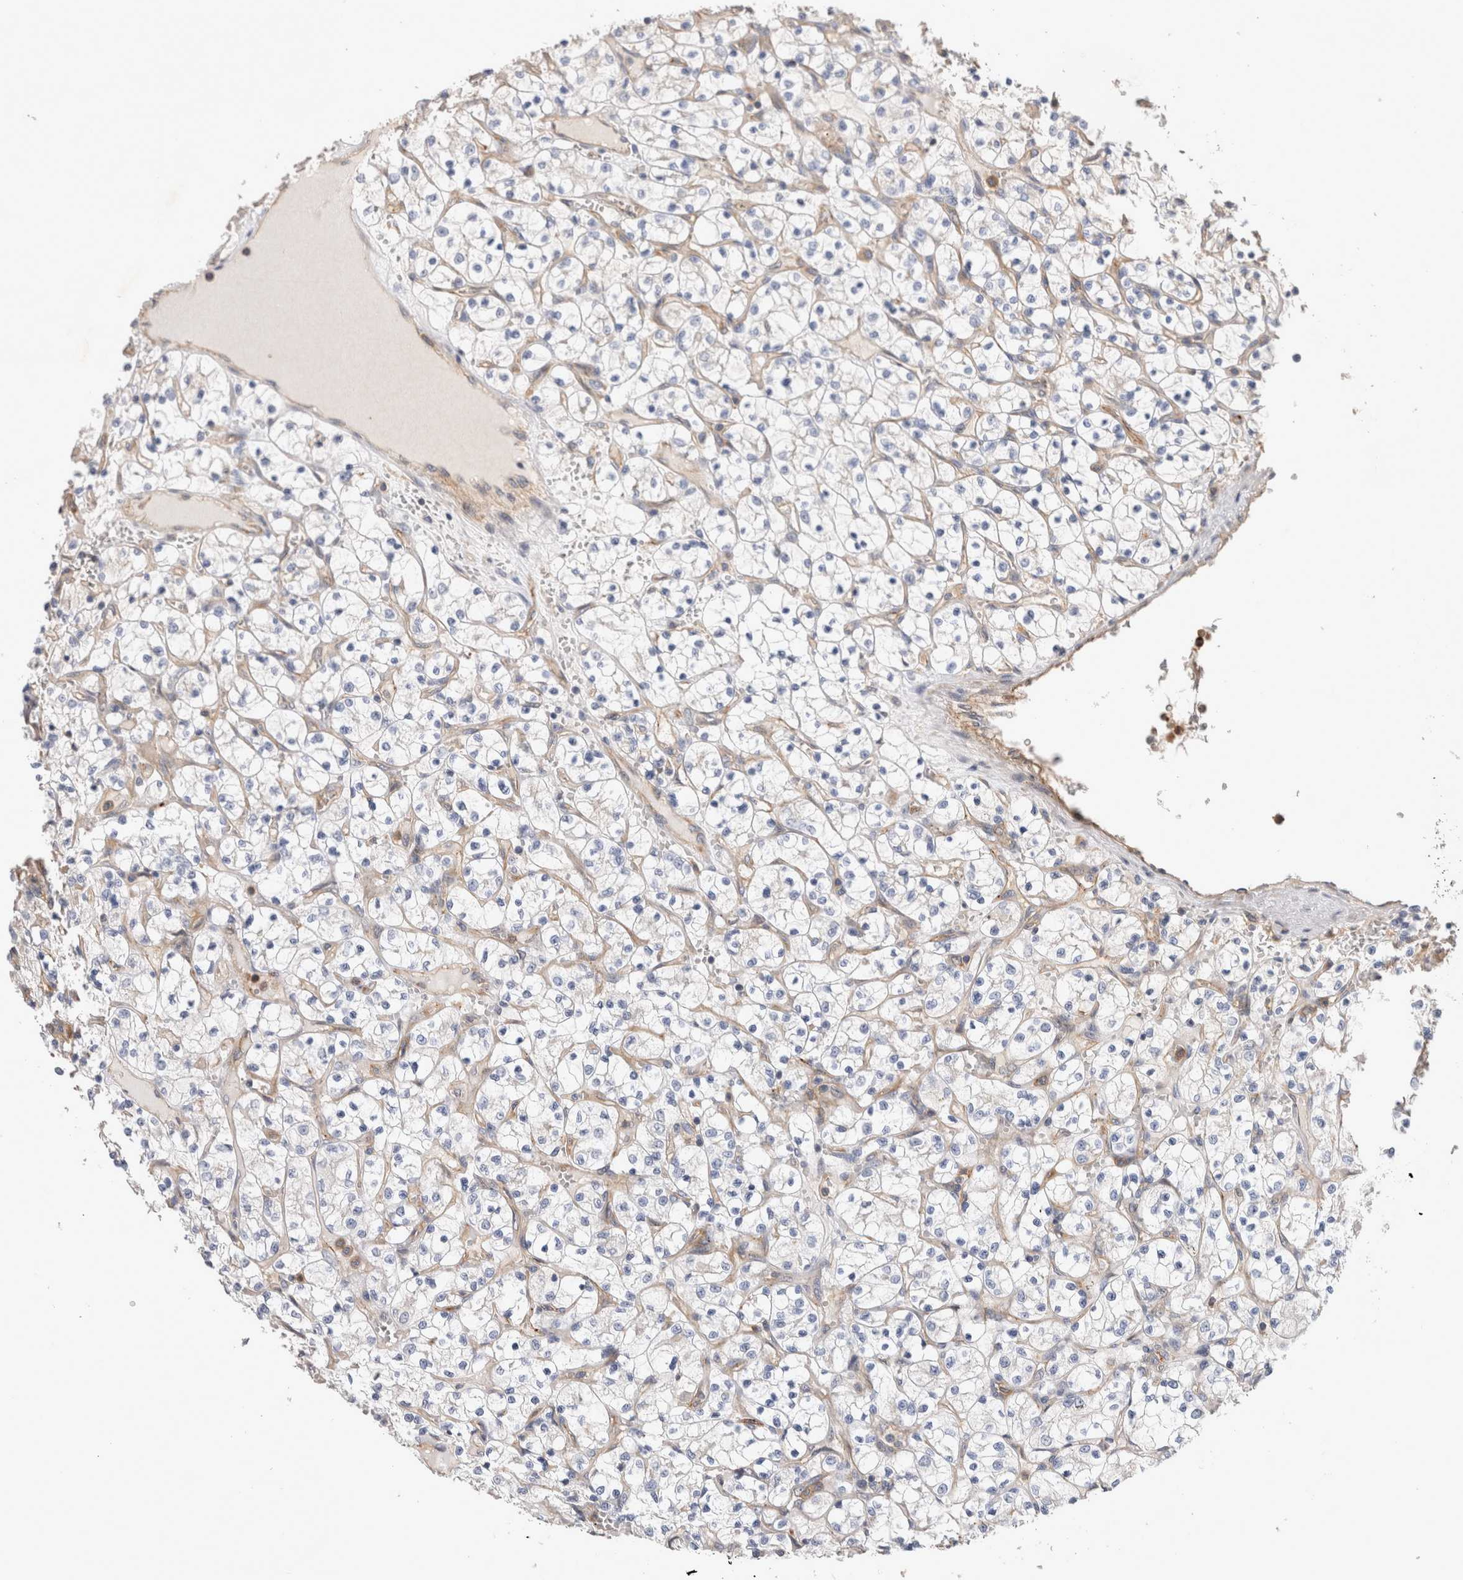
{"staining": {"intensity": "negative", "quantity": "none", "location": "none"}, "tissue": "renal cancer", "cell_type": "Tumor cells", "image_type": "cancer", "snomed": [{"axis": "morphology", "description": "Adenocarcinoma, NOS"}, {"axis": "topography", "description": "Kidney"}], "caption": "The micrograph reveals no staining of tumor cells in renal cancer (adenocarcinoma).", "gene": "BNIP2", "patient": {"sex": "female", "age": 69}}